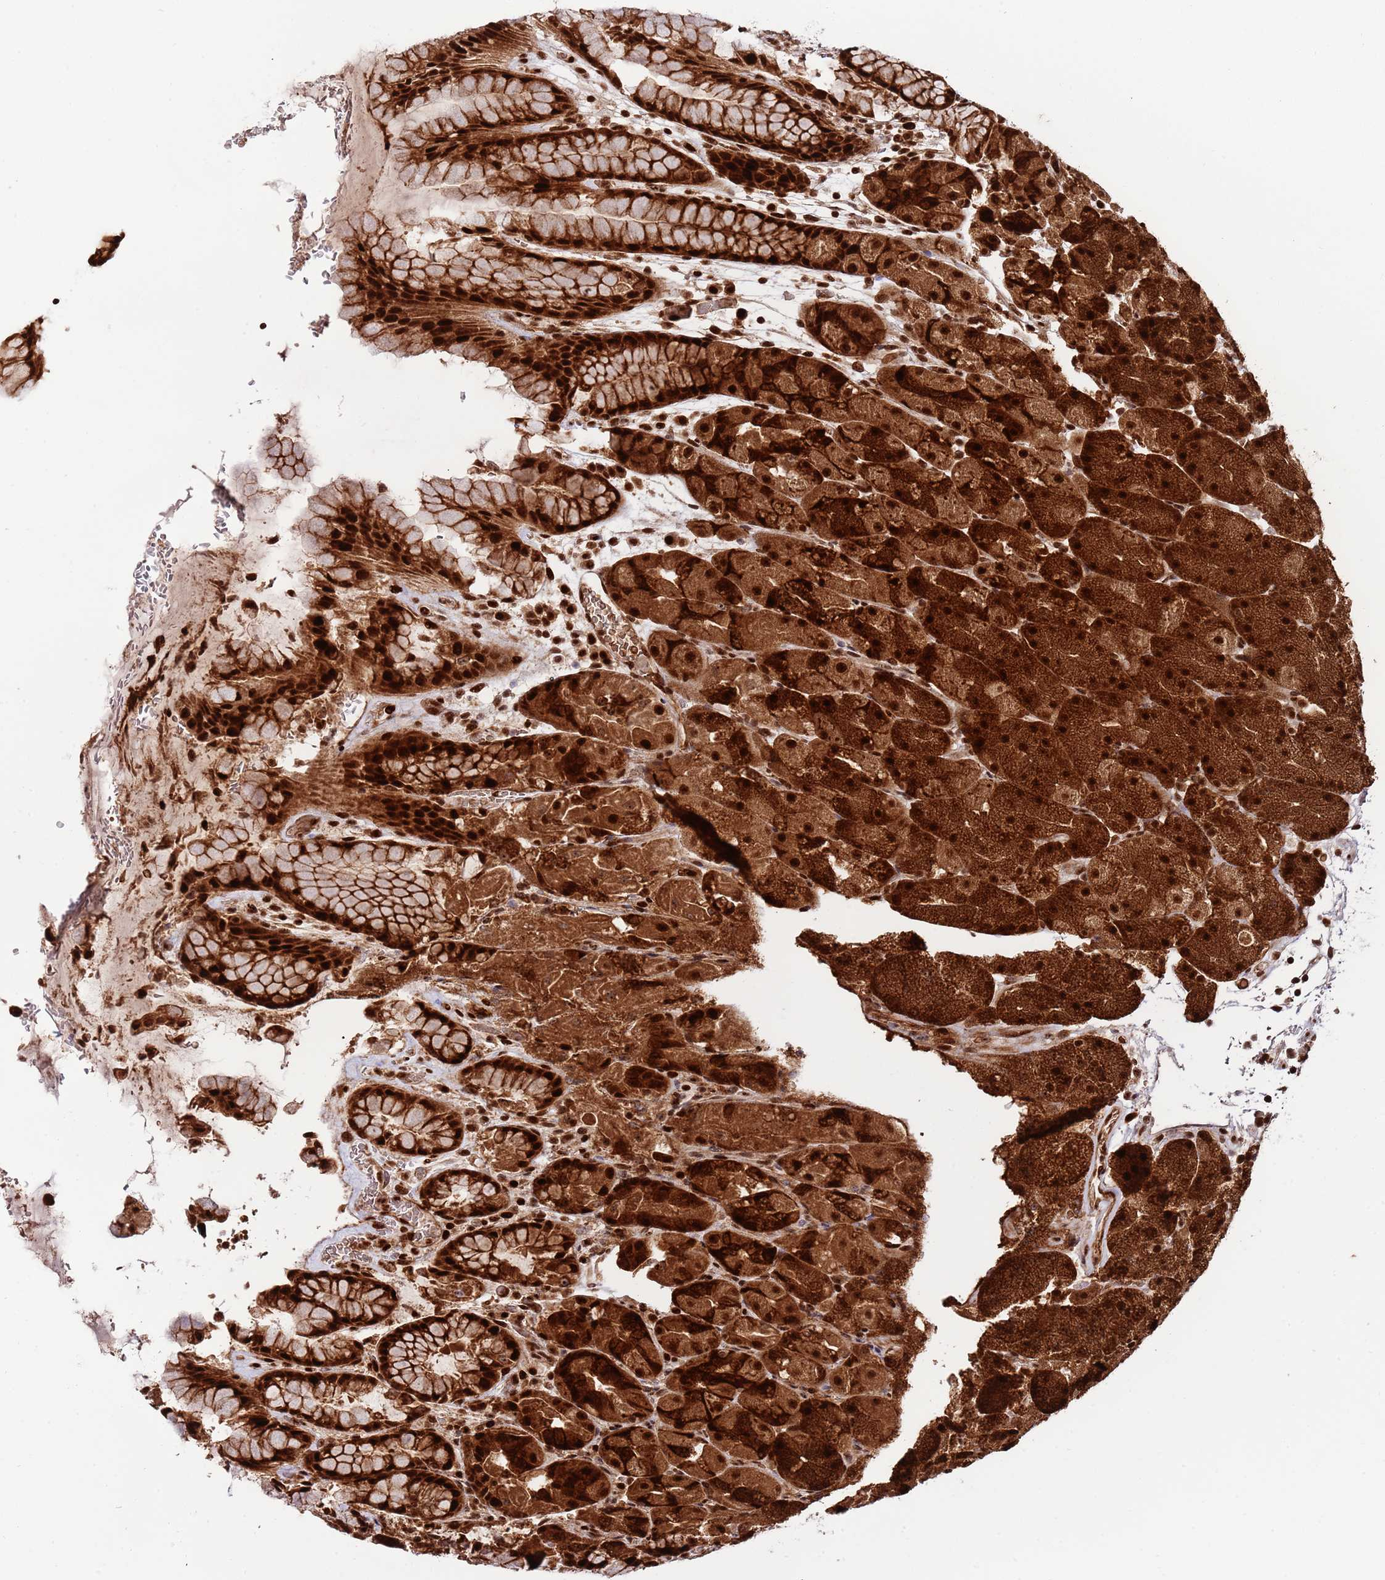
{"staining": {"intensity": "strong", "quantity": ">75%", "location": "cytoplasmic/membranous,nuclear"}, "tissue": "stomach", "cell_type": "Glandular cells", "image_type": "normal", "snomed": [{"axis": "morphology", "description": "Normal tissue, NOS"}, {"axis": "topography", "description": "Stomach, upper"}, {"axis": "topography", "description": "Stomach, lower"}], "caption": "A photomicrograph showing strong cytoplasmic/membranous,nuclear staining in approximately >75% of glandular cells in benign stomach, as visualized by brown immunohistochemical staining.", "gene": "RIF1", "patient": {"sex": "male", "age": 67}}